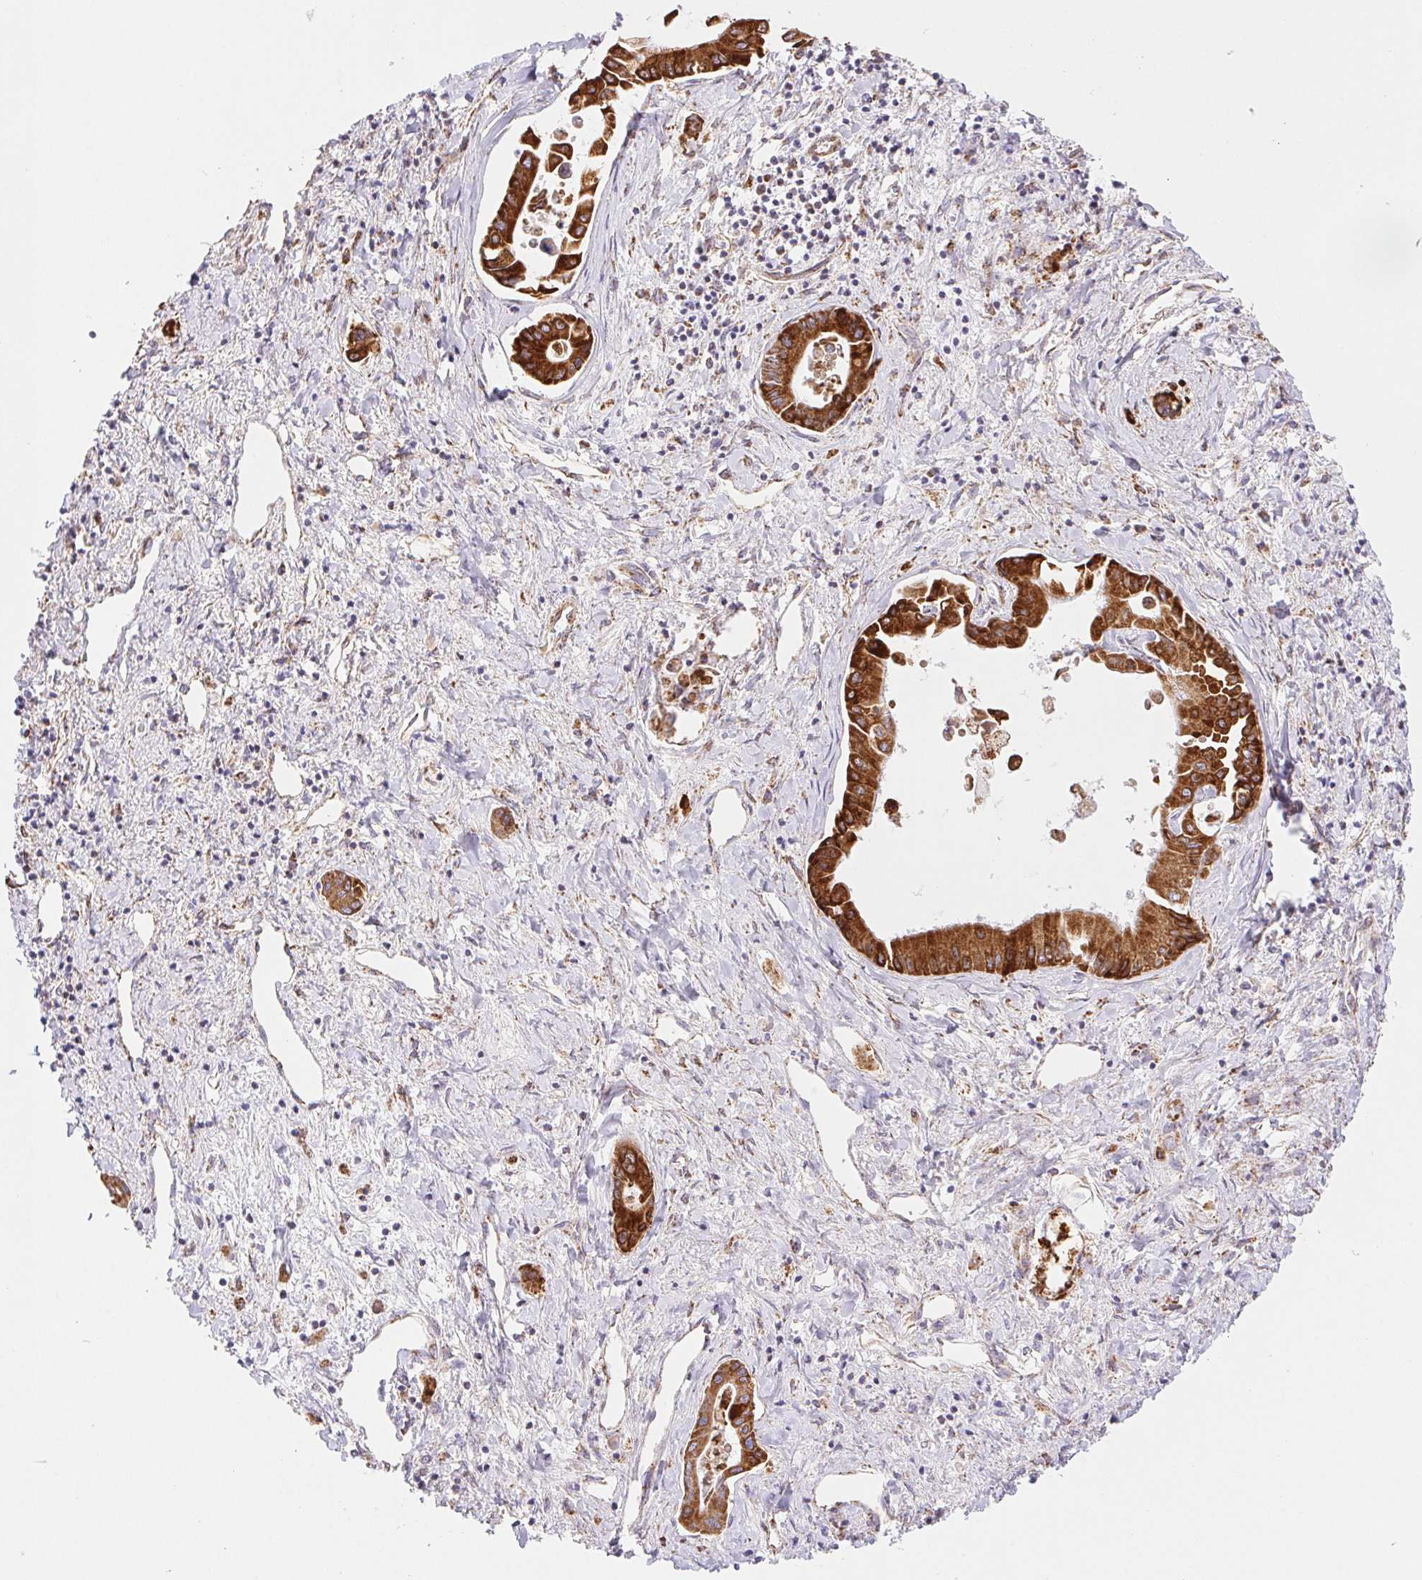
{"staining": {"intensity": "strong", "quantity": ">75%", "location": "cytoplasmic/membranous"}, "tissue": "liver cancer", "cell_type": "Tumor cells", "image_type": "cancer", "snomed": [{"axis": "morphology", "description": "Cholangiocarcinoma"}, {"axis": "topography", "description": "Liver"}], "caption": "Liver cancer (cholangiocarcinoma) stained for a protein (brown) exhibits strong cytoplasmic/membranous positive staining in about >75% of tumor cells.", "gene": "NIPSNAP2", "patient": {"sex": "male", "age": 66}}